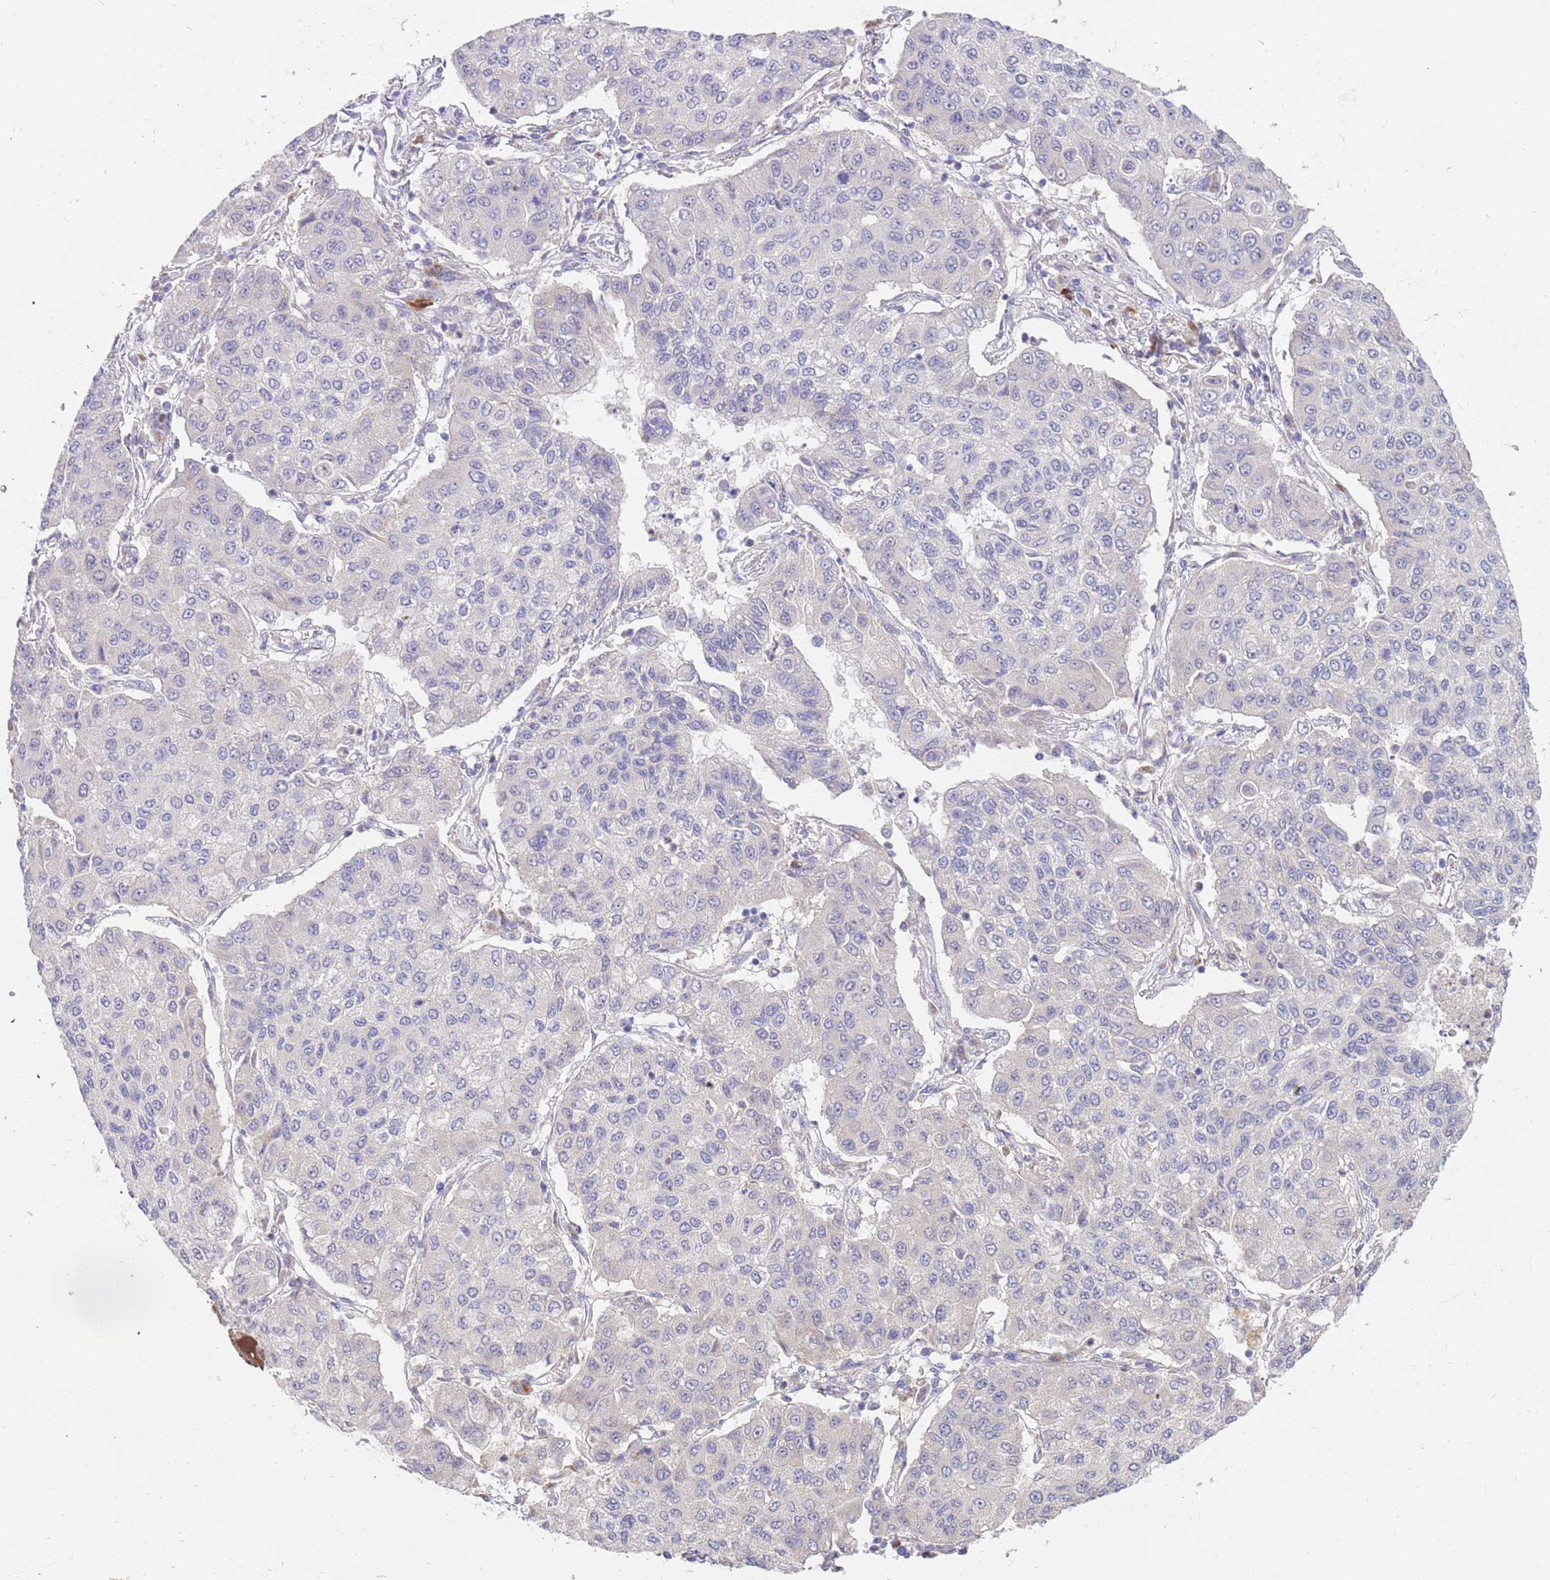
{"staining": {"intensity": "negative", "quantity": "none", "location": "none"}, "tissue": "lung cancer", "cell_type": "Tumor cells", "image_type": "cancer", "snomed": [{"axis": "morphology", "description": "Squamous cell carcinoma, NOS"}, {"axis": "topography", "description": "Lung"}], "caption": "Photomicrograph shows no significant protein positivity in tumor cells of squamous cell carcinoma (lung). (Immunohistochemistry (ihc), brightfield microscopy, high magnification).", "gene": "ZNF746", "patient": {"sex": "male", "age": 74}}